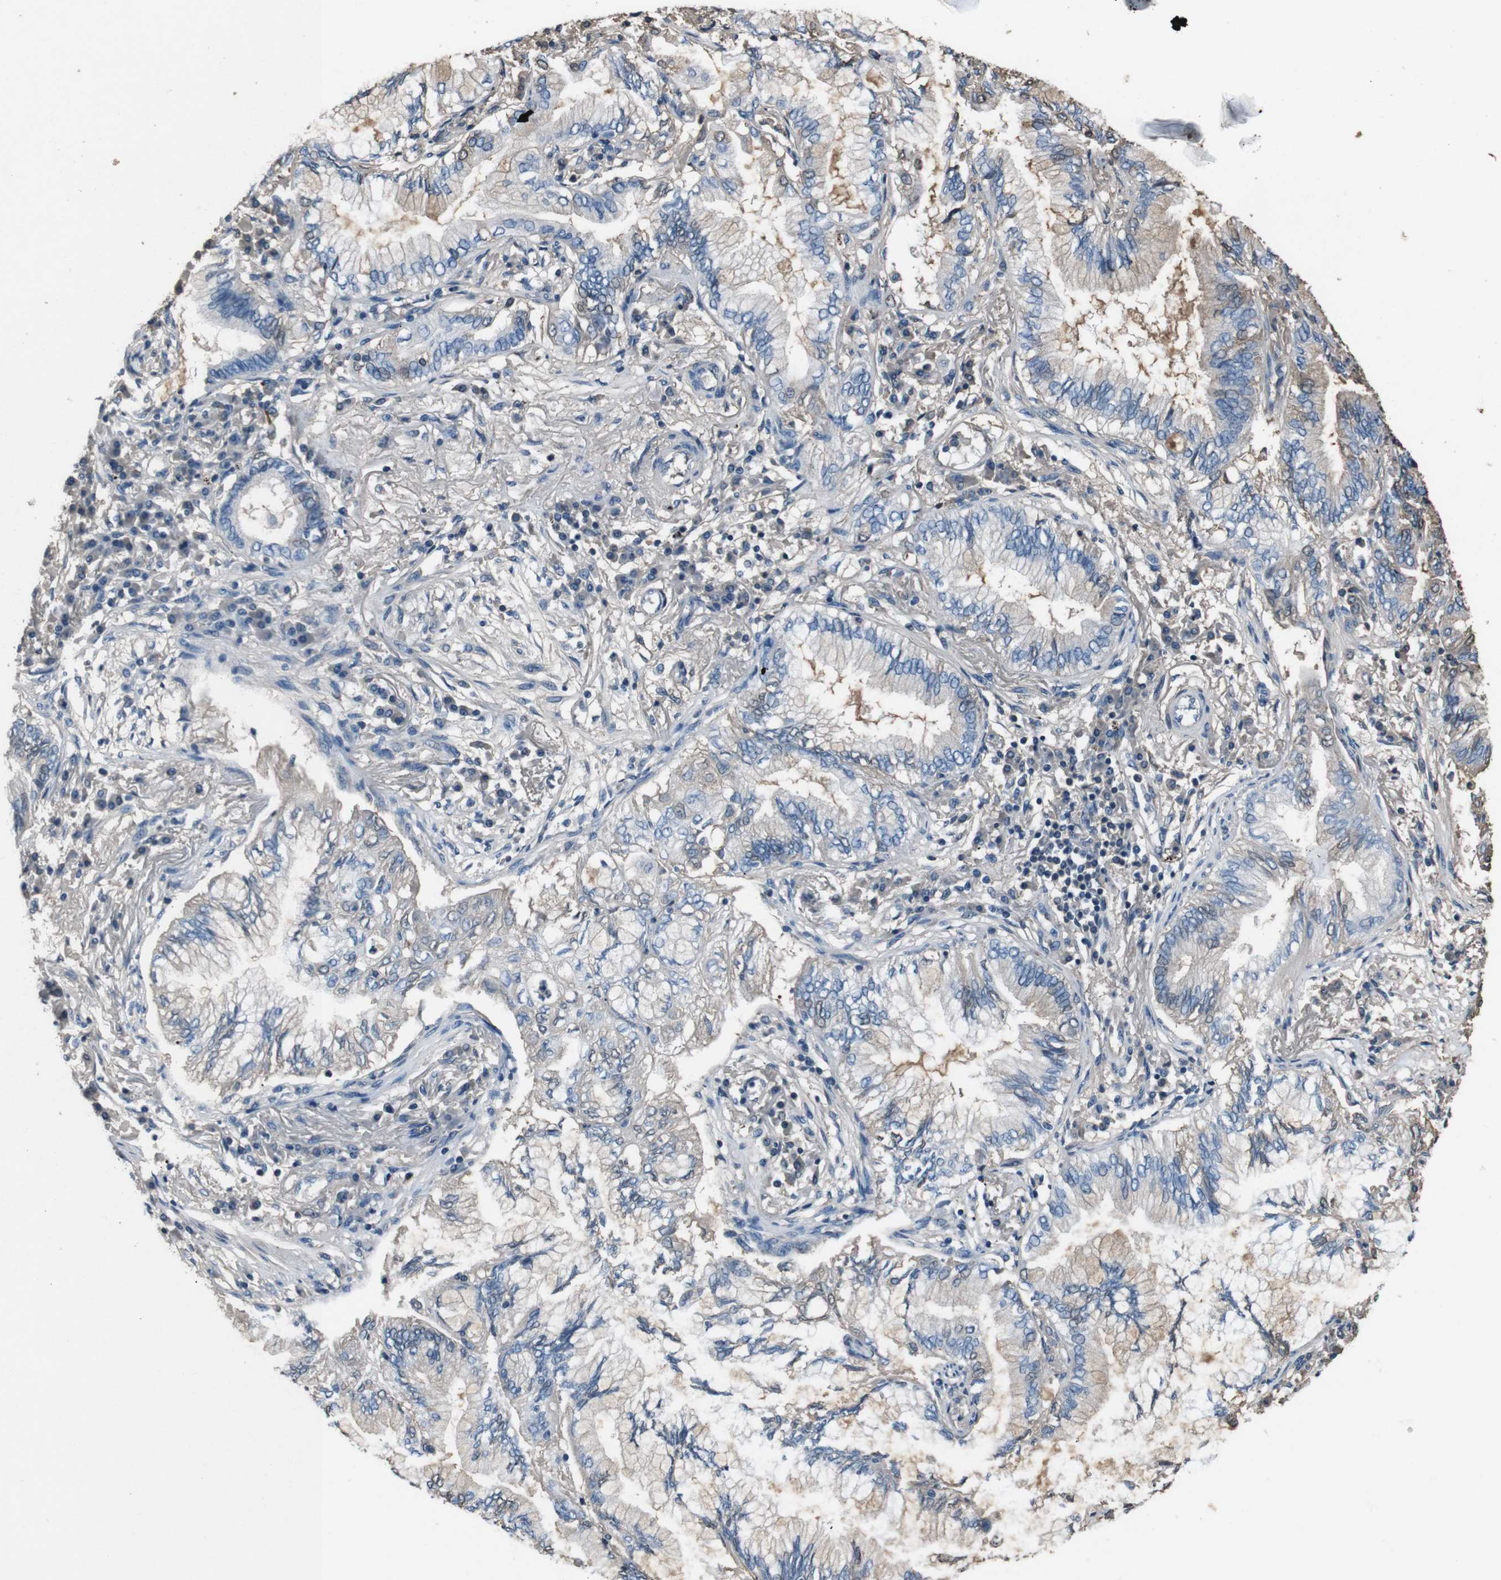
{"staining": {"intensity": "weak", "quantity": "<25%", "location": "cytoplasmic/membranous"}, "tissue": "lung cancer", "cell_type": "Tumor cells", "image_type": "cancer", "snomed": [{"axis": "morphology", "description": "Normal tissue, NOS"}, {"axis": "morphology", "description": "Adenocarcinoma, NOS"}, {"axis": "topography", "description": "Bronchus"}, {"axis": "topography", "description": "Lung"}], "caption": "Tumor cells show no significant positivity in lung cancer.", "gene": "LEP", "patient": {"sex": "female", "age": 70}}